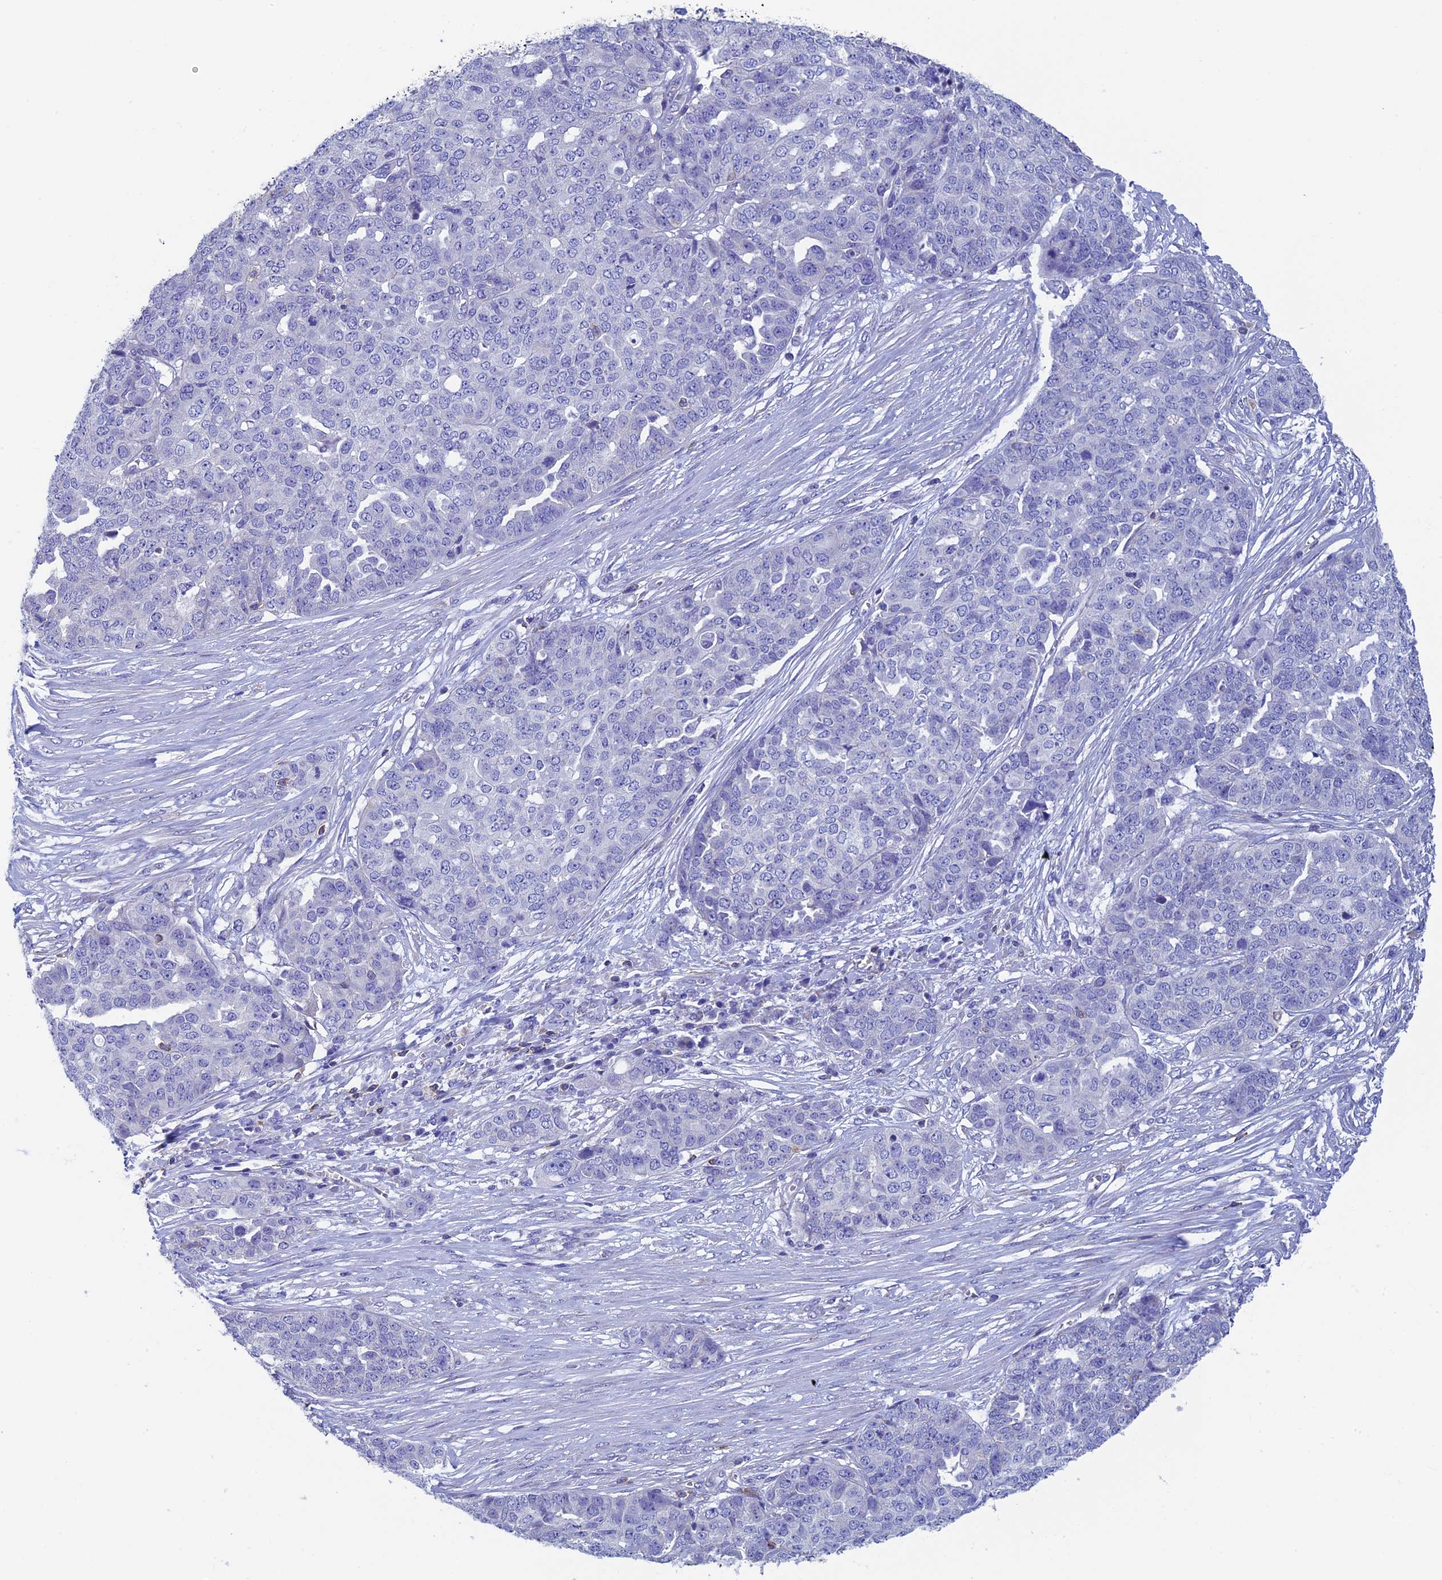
{"staining": {"intensity": "negative", "quantity": "none", "location": "none"}, "tissue": "ovarian cancer", "cell_type": "Tumor cells", "image_type": "cancer", "snomed": [{"axis": "morphology", "description": "Cystadenocarcinoma, serous, NOS"}, {"axis": "topography", "description": "Soft tissue"}, {"axis": "topography", "description": "Ovary"}], "caption": "Ovarian cancer was stained to show a protein in brown. There is no significant positivity in tumor cells. The staining is performed using DAB brown chromogen with nuclei counter-stained in using hematoxylin.", "gene": "SEPTIN1", "patient": {"sex": "female", "age": 57}}